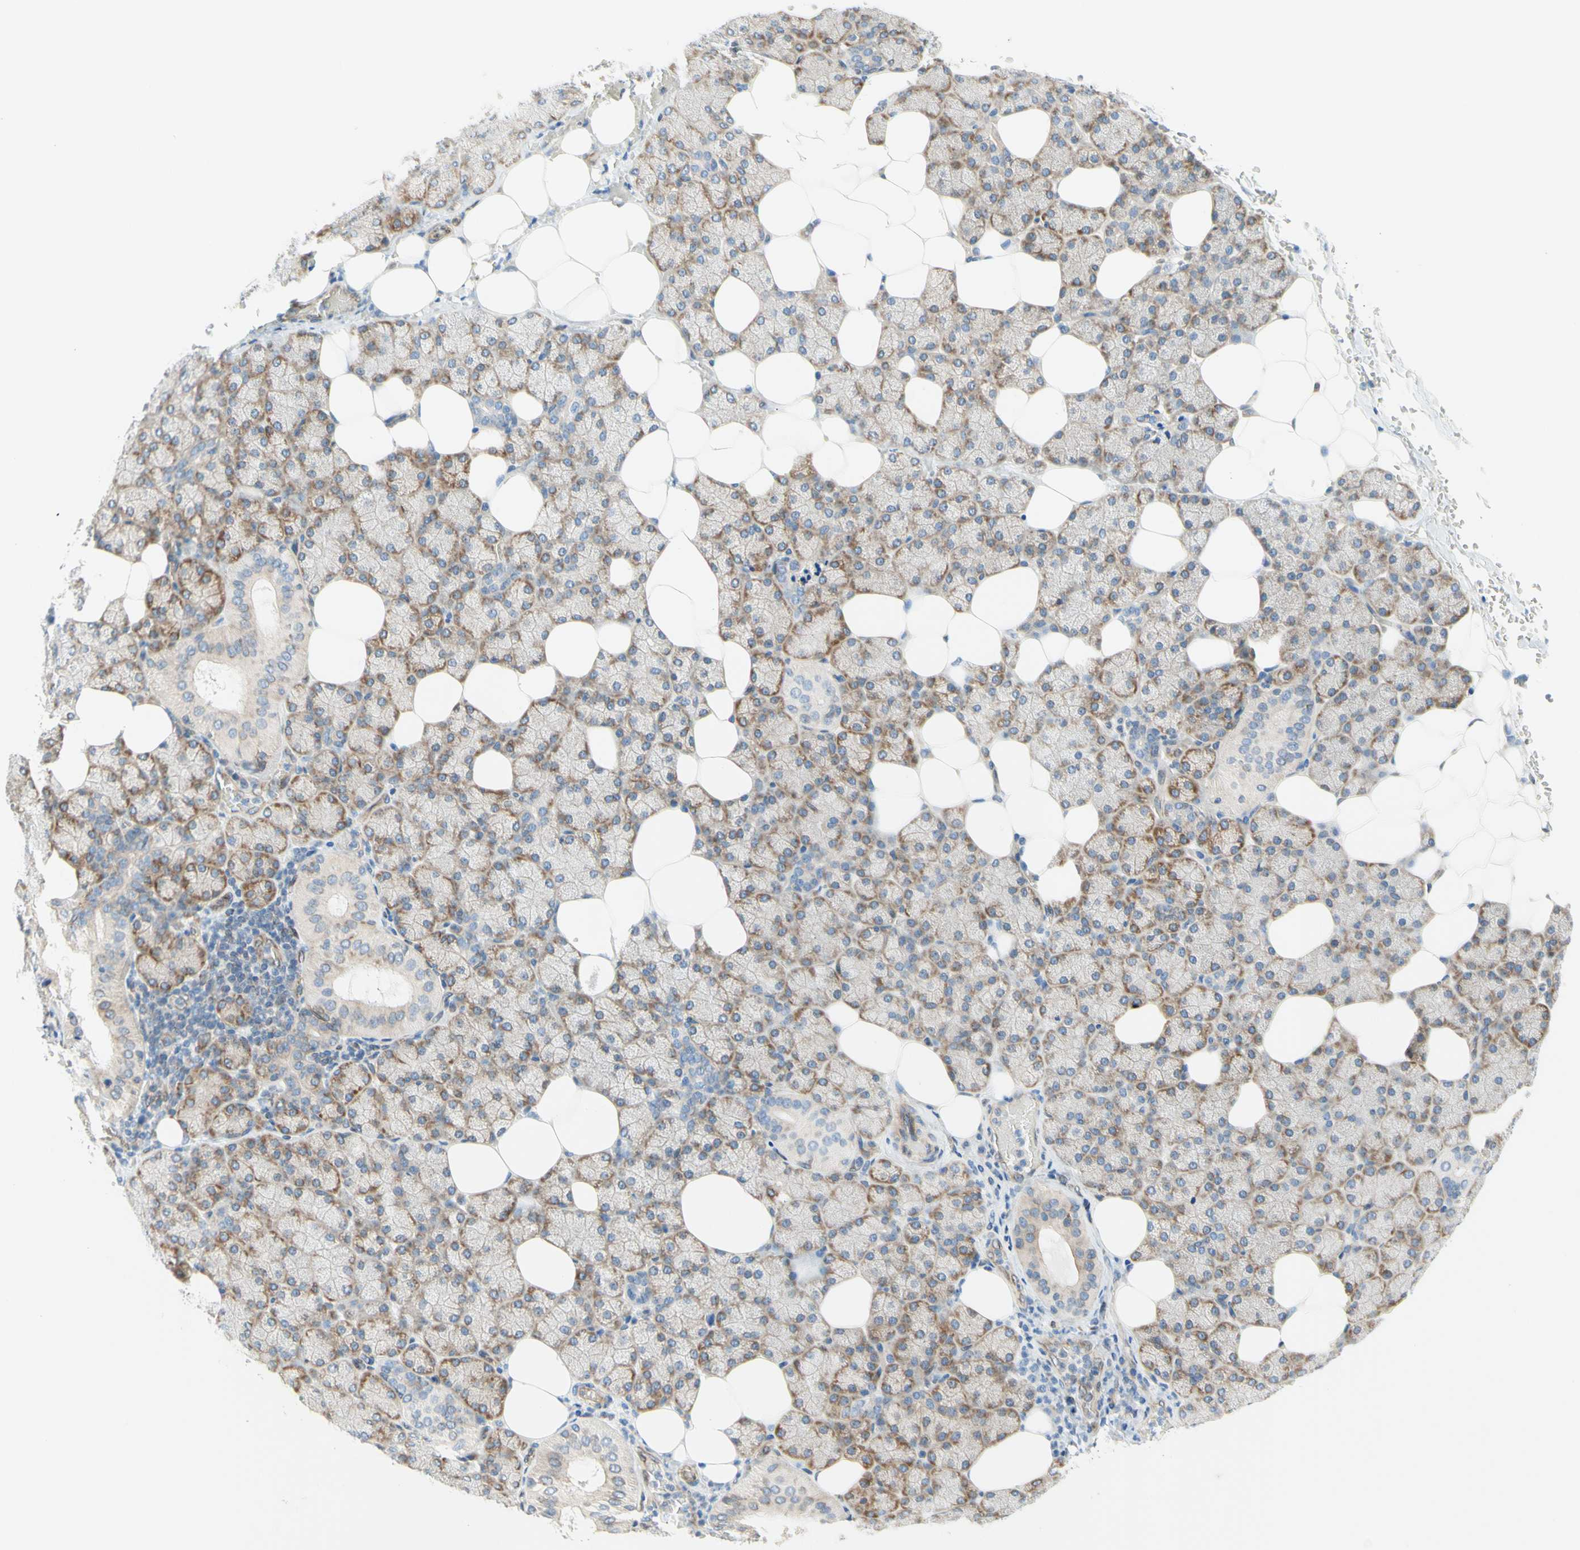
{"staining": {"intensity": "moderate", "quantity": ">75%", "location": "cytoplasmic/membranous"}, "tissue": "salivary gland", "cell_type": "Glandular cells", "image_type": "normal", "snomed": [{"axis": "morphology", "description": "Normal tissue, NOS"}, {"axis": "topography", "description": "Salivary gland"}], "caption": "A brown stain shows moderate cytoplasmic/membranous staining of a protein in glandular cells of benign human salivary gland. (brown staining indicates protein expression, while blue staining denotes nuclei).", "gene": "TRAF2", "patient": {"sex": "male", "age": 62}}